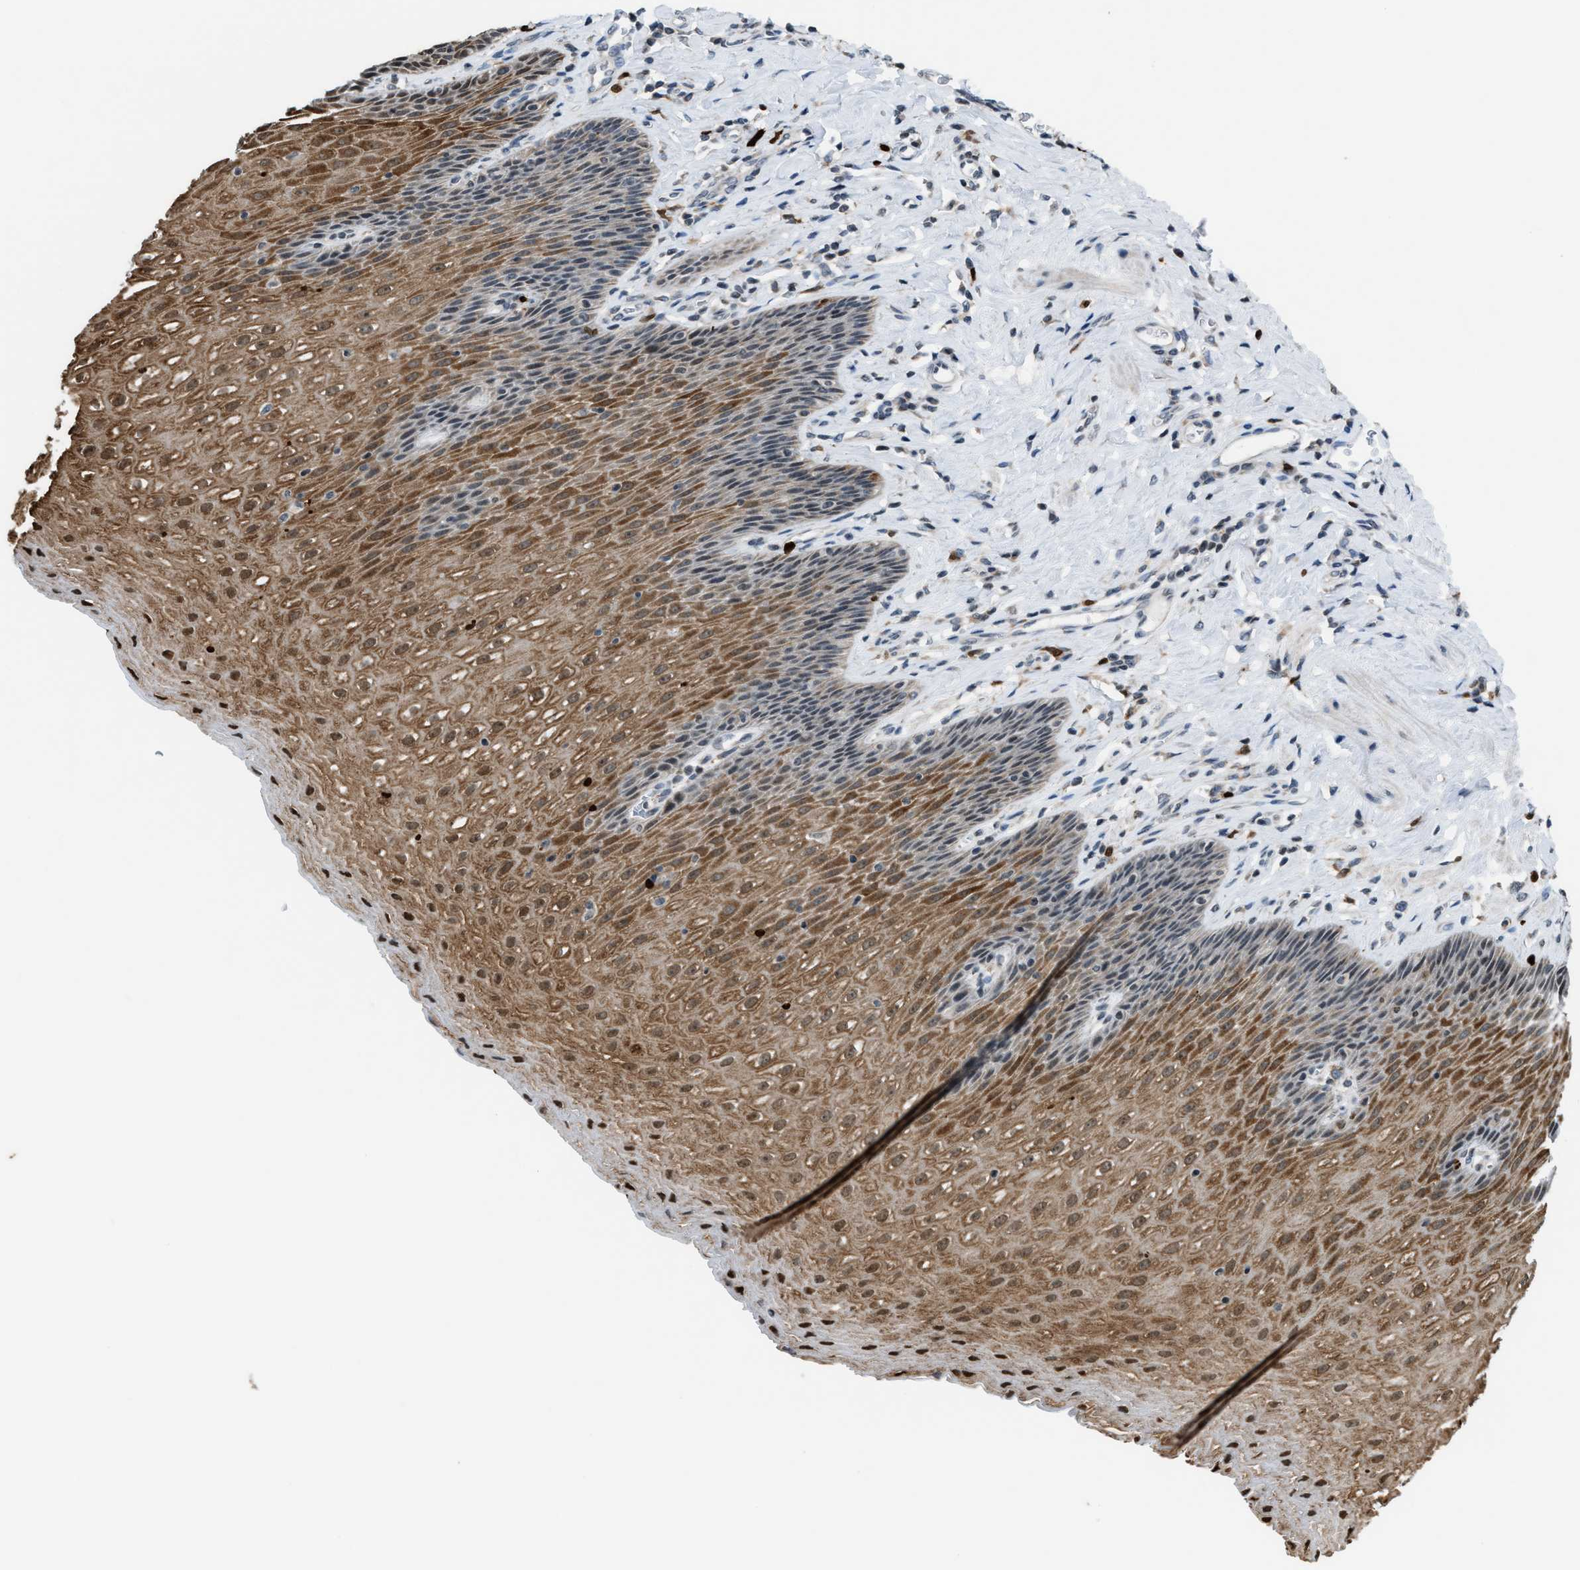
{"staining": {"intensity": "moderate", "quantity": ">75%", "location": "cytoplasmic/membranous"}, "tissue": "esophagus", "cell_type": "Squamous epithelial cells", "image_type": "normal", "snomed": [{"axis": "morphology", "description": "Normal tissue, NOS"}, {"axis": "topography", "description": "Esophagus"}], "caption": "The micrograph reveals immunohistochemical staining of normal esophagus. There is moderate cytoplasmic/membranous positivity is seen in approximately >75% of squamous epithelial cells. (DAB = brown stain, brightfield microscopy at high magnification).", "gene": "PRUNE2", "patient": {"sex": "female", "age": 61}}